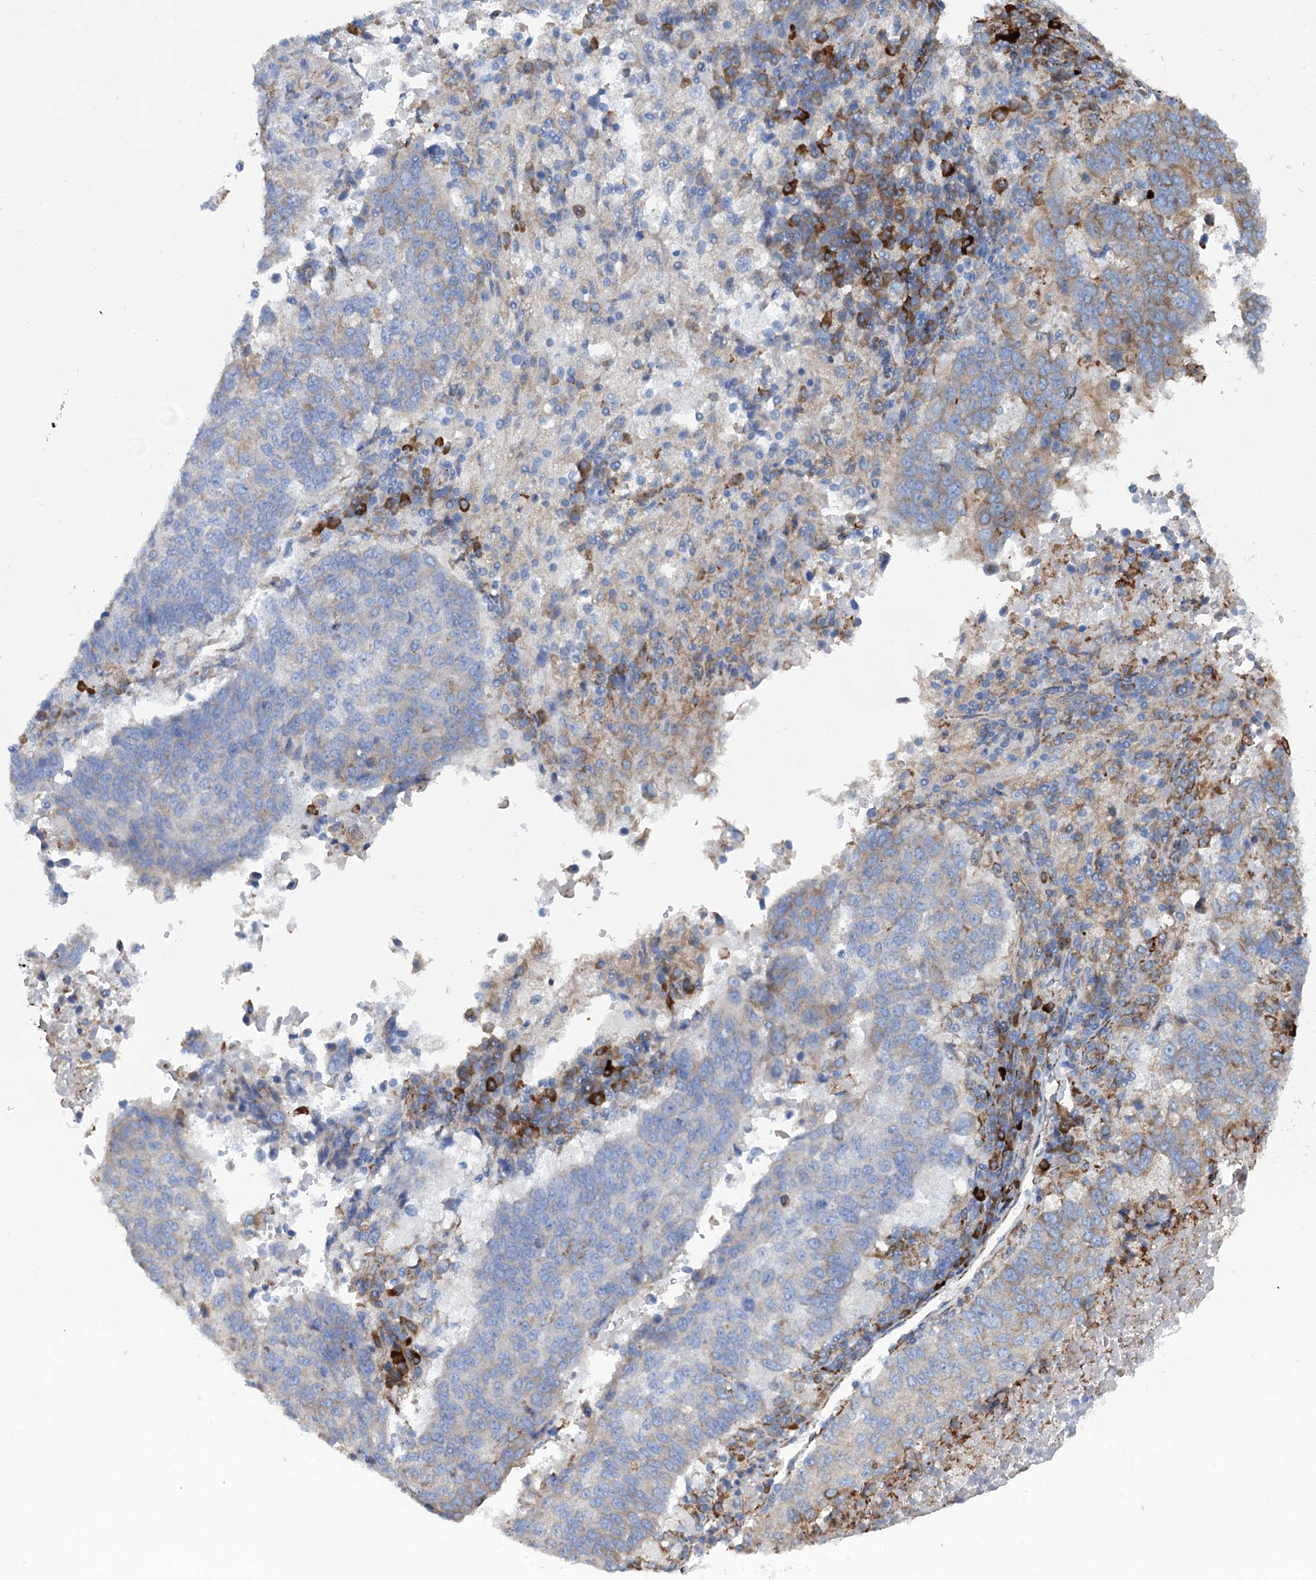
{"staining": {"intensity": "weak", "quantity": "25%-75%", "location": "cytoplasmic/membranous"}, "tissue": "lung cancer", "cell_type": "Tumor cells", "image_type": "cancer", "snomed": [{"axis": "morphology", "description": "Squamous cell carcinoma, NOS"}, {"axis": "topography", "description": "Lung"}], "caption": "Protein expression by IHC exhibits weak cytoplasmic/membranous positivity in approximately 25%-75% of tumor cells in lung squamous cell carcinoma. (Stains: DAB in brown, nuclei in blue, Microscopy: brightfield microscopy at high magnification).", "gene": "SHE", "patient": {"sex": "male", "age": 73}}